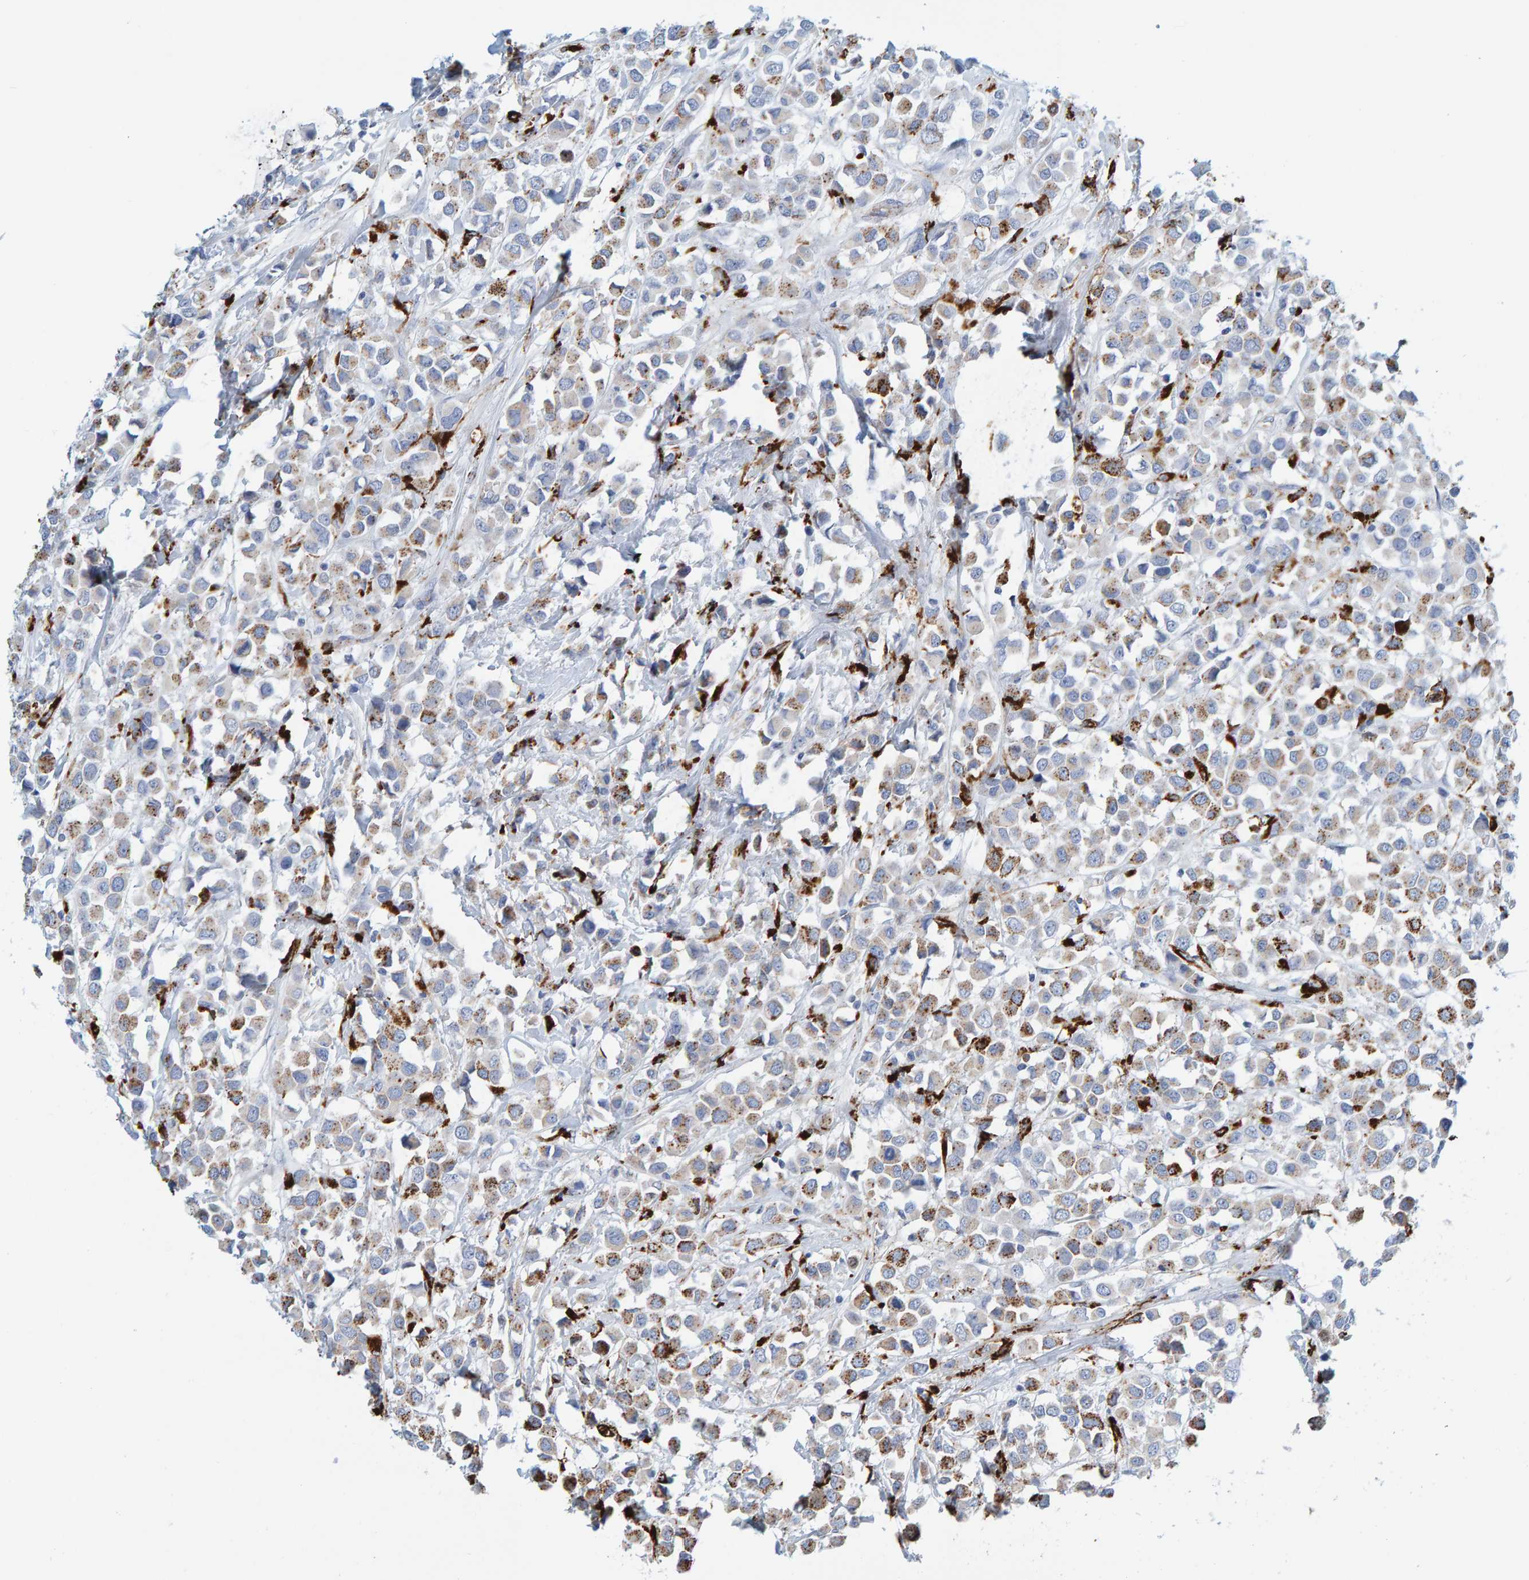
{"staining": {"intensity": "moderate", "quantity": "25%-75%", "location": "cytoplasmic/membranous"}, "tissue": "breast cancer", "cell_type": "Tumor cells", "image_type": "cancer", "snomed": [{"axis": "morphology", "description": "Duct carcinoma"}, {"axis": "topography", "description": "Breast"}], "caption": "Immunohistochemistry image of human breast cancer stained for a protein (brown), which reveals medium levels of moderate cytoplasmic/membranous positivity in approximately 25%-75% of tumor cells.", "gene": "BIN3", "patient": {"sex": "female", "age": 61}}